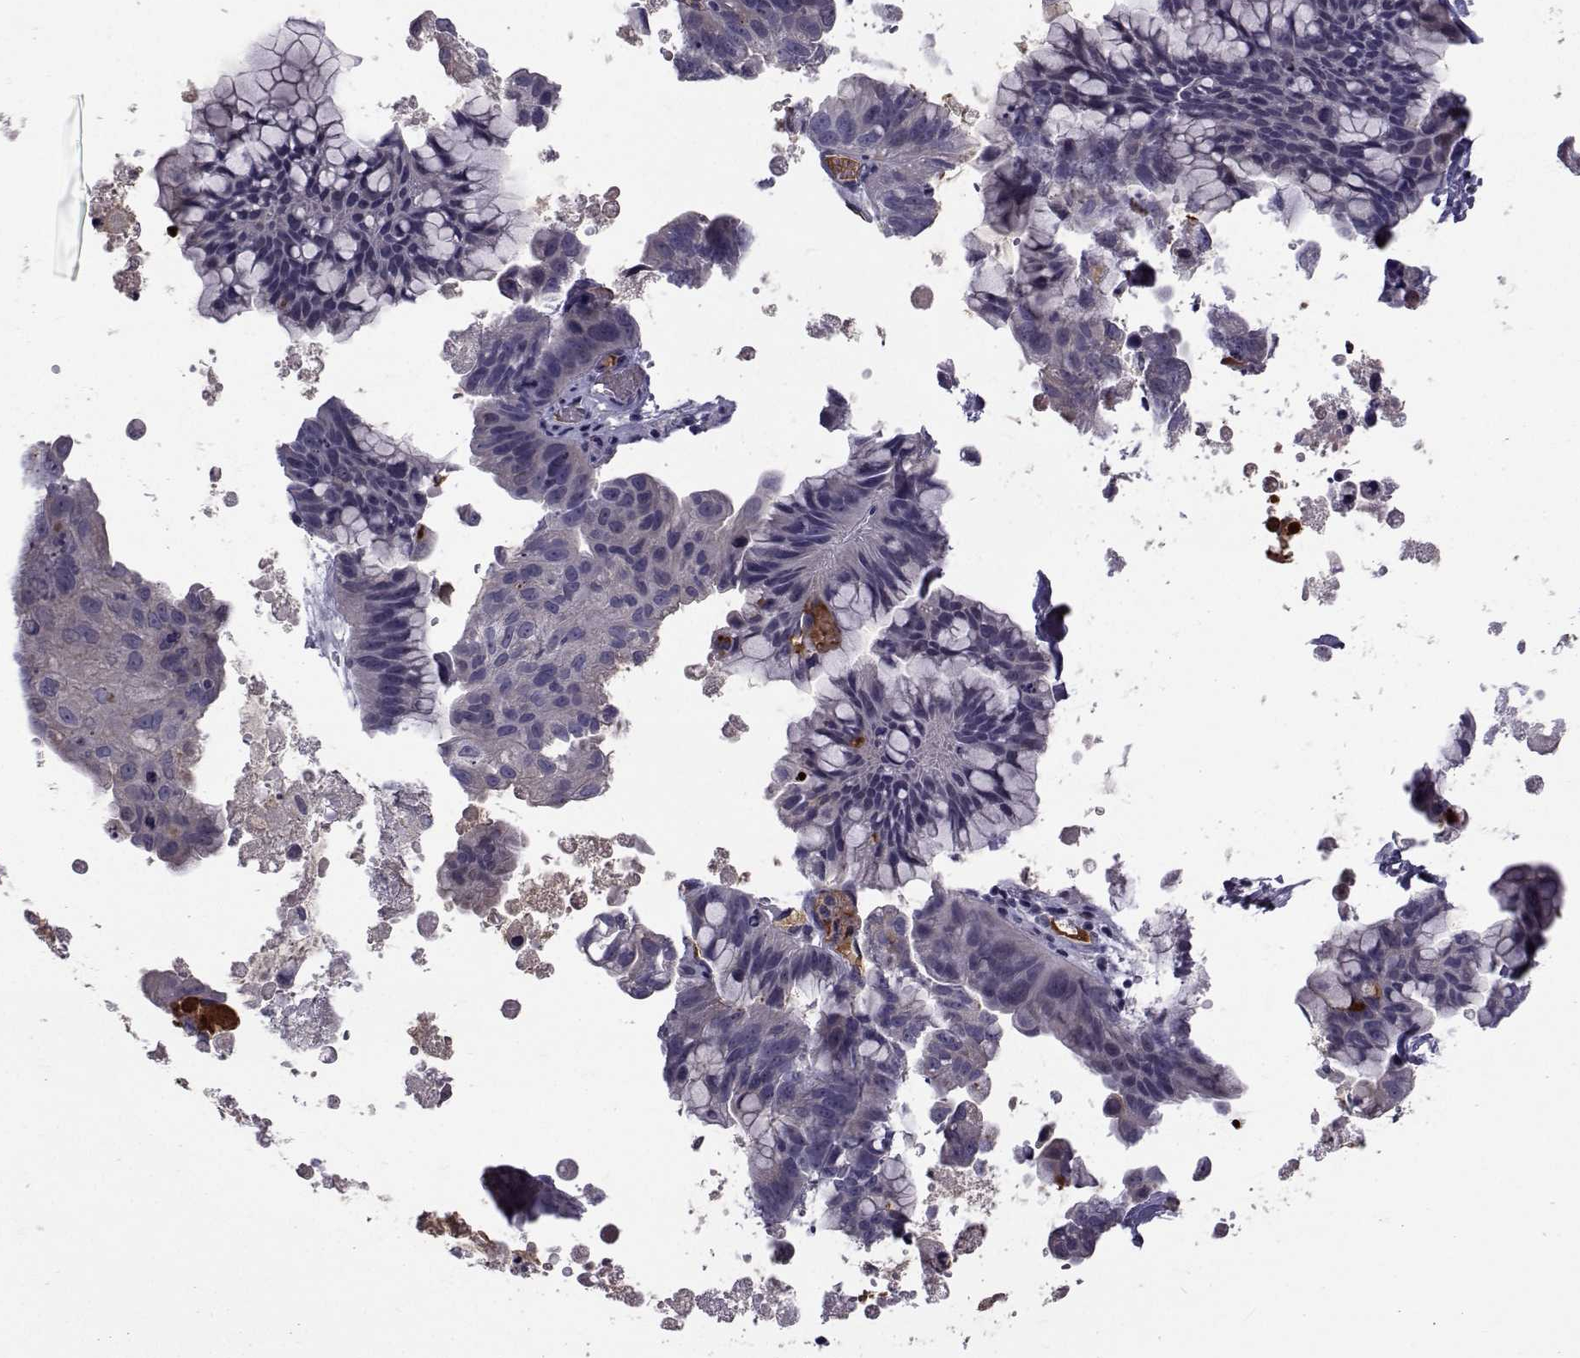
{"staining": {"intensity": "negative", "quantity": "none", "location": "none"}, "tissue": "ovarian cancer", "cell_type": "Tumor cells", "image_type": "cancer", "snomed": [{"axis": "morphology", "description": "Cystadenocarcinoma, mucinous, NOS"}, {"axis": "topography", "description": "Ovary"}], "caption": "Immunohistochemistry of ovarian mucinous cystadenocarcinoma displays no staining in tumor cells.", "gene": "TNFRSF11B", "patient": {"sex": "female", "age": 76}}